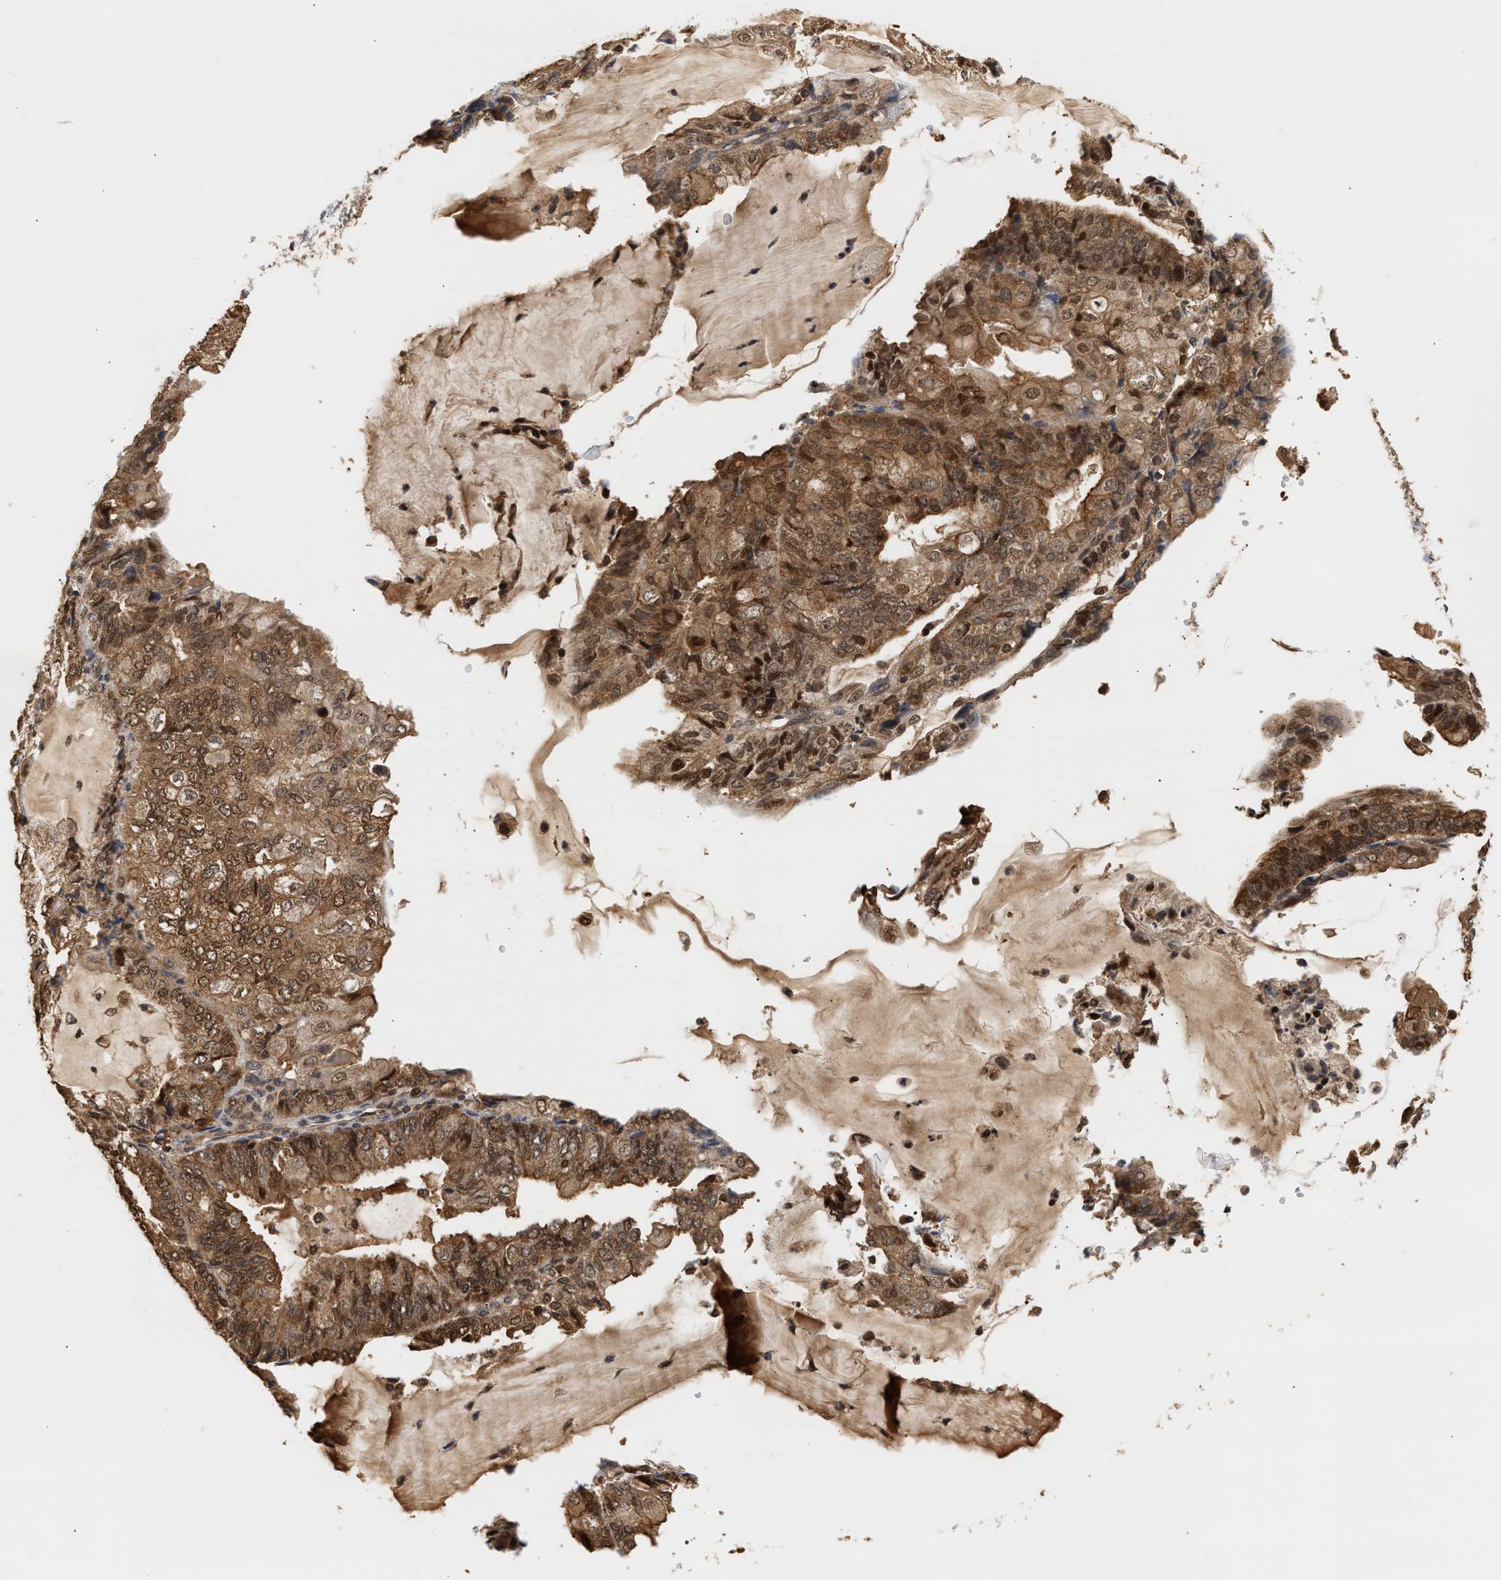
{"staining": {"intensity": "moderate", "quantity": ">75%", "location": "cytoplasmic/membranous,nuclear"}, "tissue": "endometrial cancer", "cell_type": "Tumor cells", "image_type": "cancer", "snomed": [{"axis": "morphology", "description": "Adenocarcinoma, NOS"}, {"axis": "topography", "description": "Endometrium"}], "caption": "The histopathology image exhibits immunohistochemical staining of endometrial adenocarcinoma. There is moderate cytoplasmic/membranous and nuclear staining is seen in about >75% of tumor cells. The protein of interest is shown in brown color, while the nuclei are stained blue.", "gene": "ABHD5", "patient": {"sex": "female", "age": 81}}